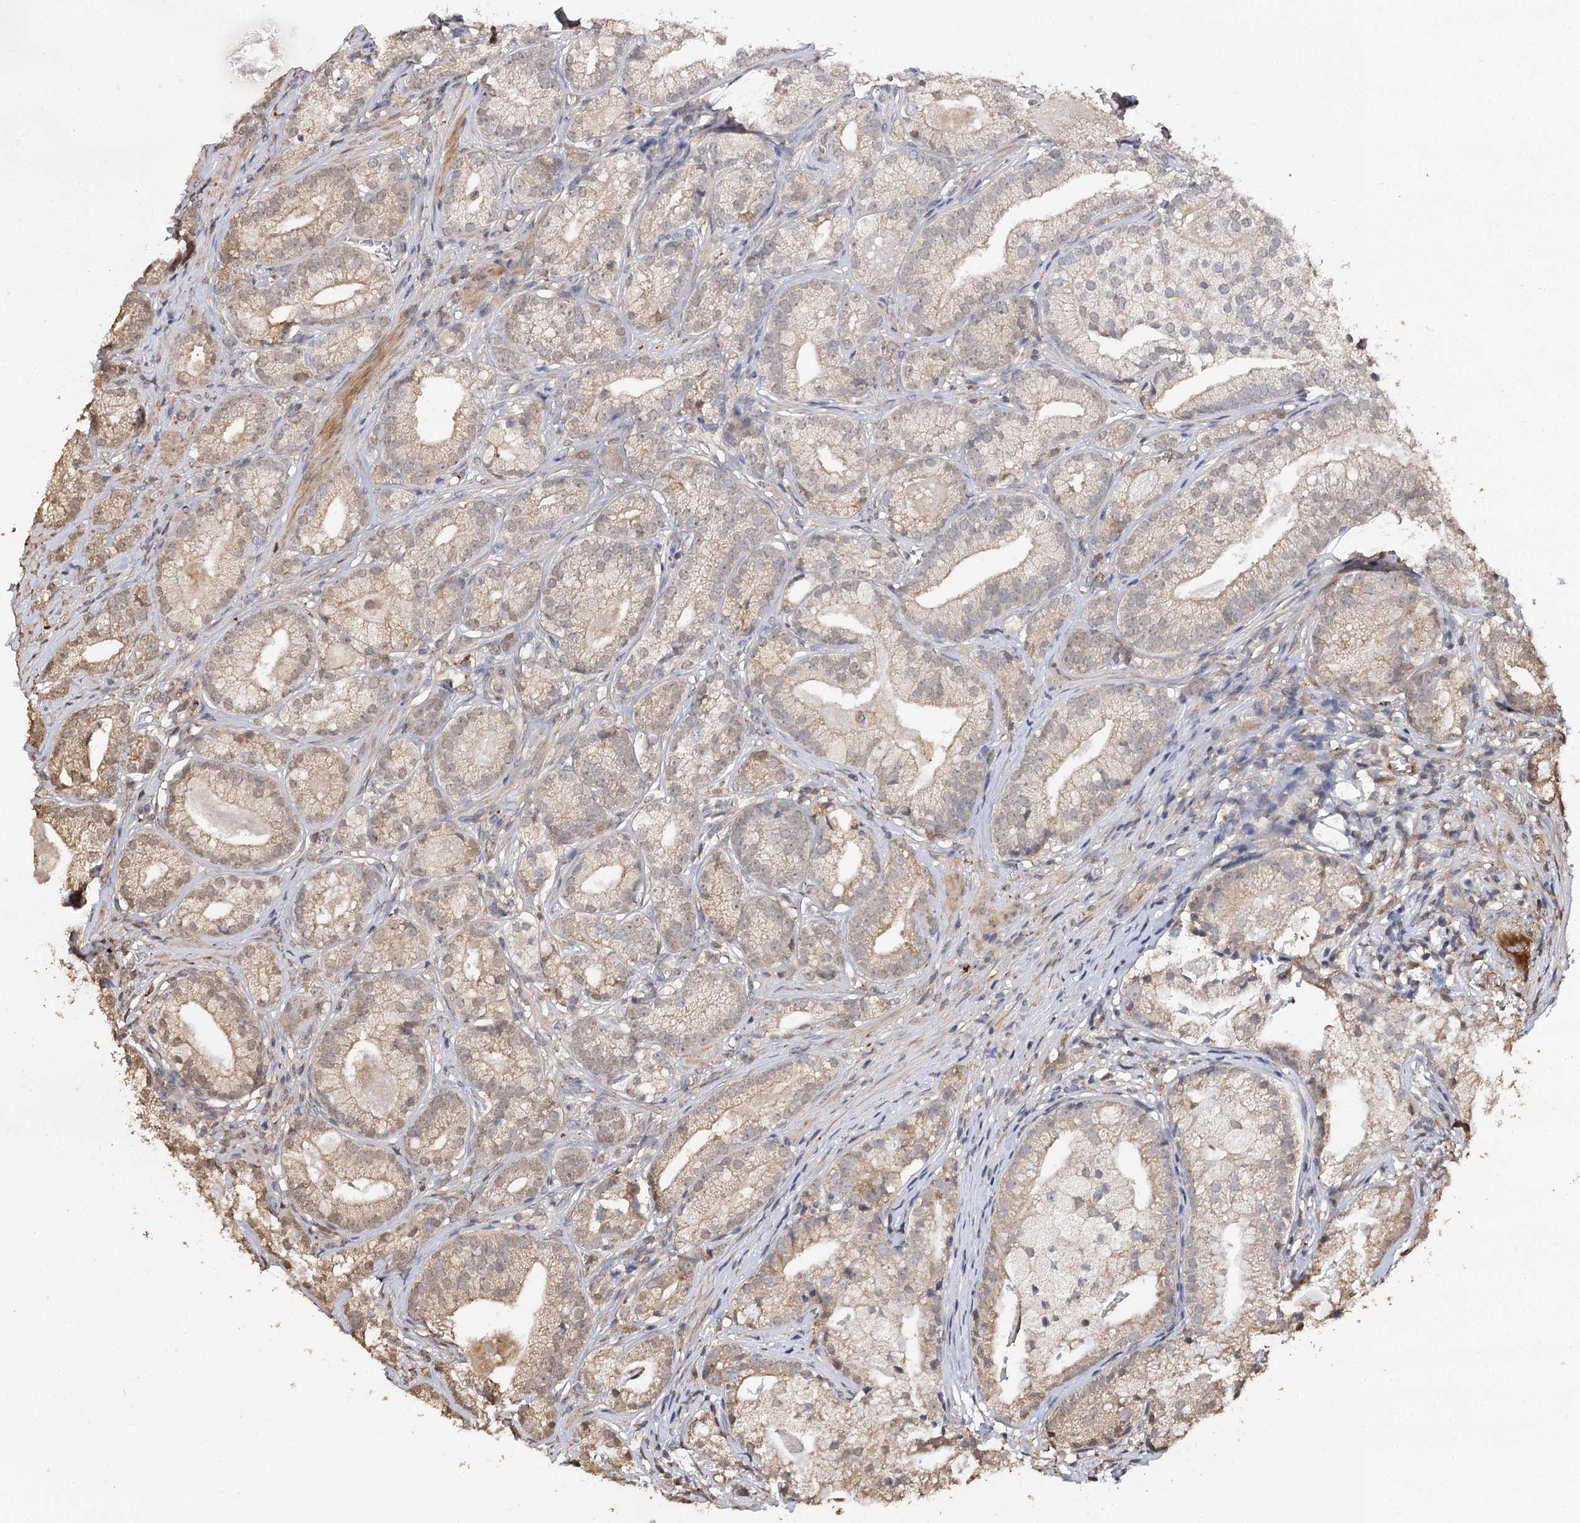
{"staining": {"intensity": "moderate", "quantity": "25%-75%", "location": "cytoplasmic/membranous"}, "tissue": "prostate cancer", "cell_type": "Tumor cells", "image_type": "cancer", "snomed": [{"axis": "morphology", "description": "Adenocarcinoma, High grade"}, {"axis": "topography", "description": "Prostate"}], "caption": "Immunohistochemical staining of human high-grade adenocarcinoma (prostate) exhibits medium levels of moderate cytoplasmic/membranous staining in about 25%-75% of tumor cells. (brown staining indicates protein expression, while blue staining denotes nuclei).", "gene": "ARL13A", "patient": {"sex": "male", "age": 69}}